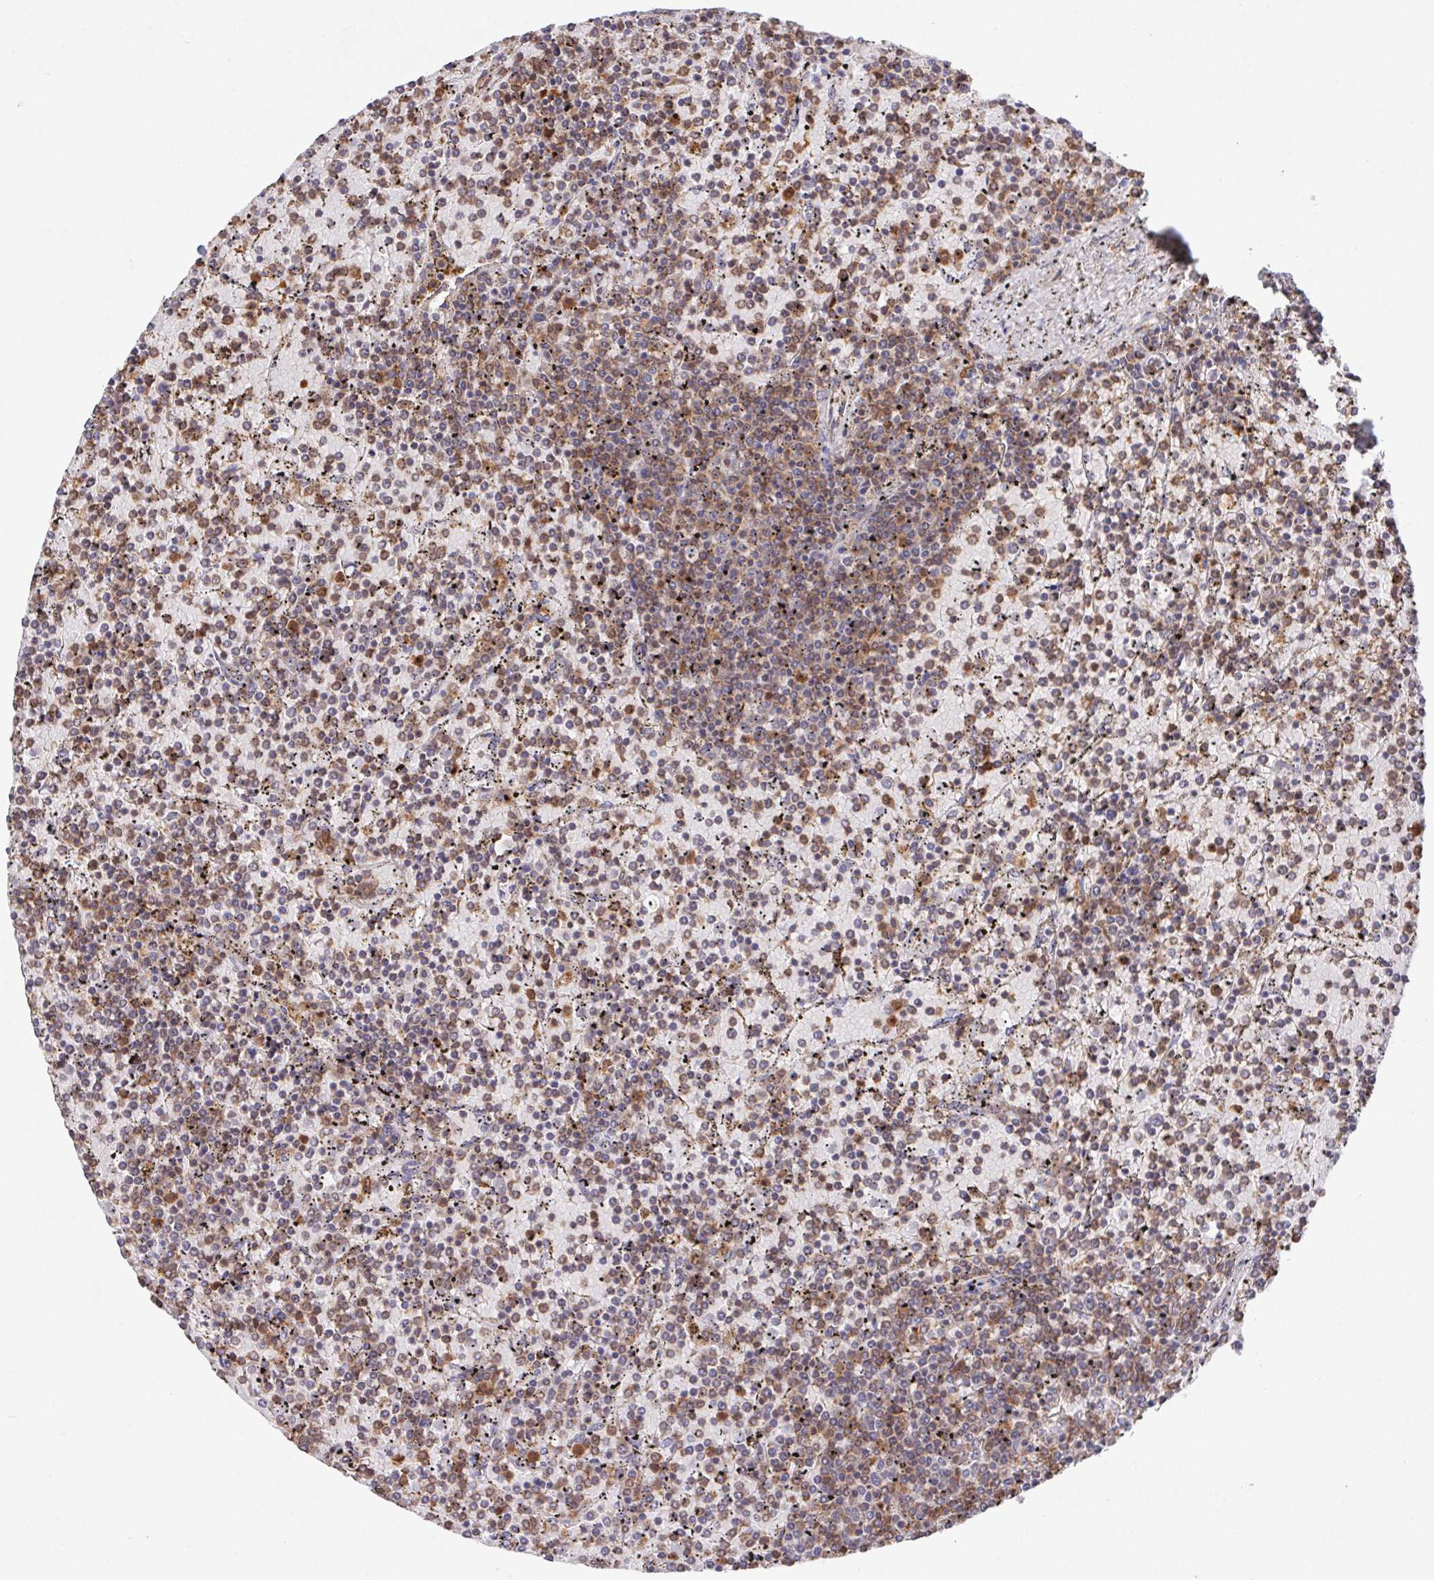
{"staining": {"intensity": "moderate", "quantity": ">75%", "location": "cytoplasmic/membranous"}, "tissue": "lymphoma", "cell_type": "Tumor cells", "image_type": "cancer", "snomed": [{"axis": "morphology", "description": "Malignant lymphoma, non-Hodgkin's type, Low grade"}, {"axis": "topography", "description": "Spleen"}], "caption": "Protein expression analysis of low-grade malignant lymphoma, non-Hodgkin's type shows moderate cytoplasmic/membranous positivity in approximately >75% of tumor cells.", "gene": "FAM241A", "patient": {"sex": "female", "age": 77}}